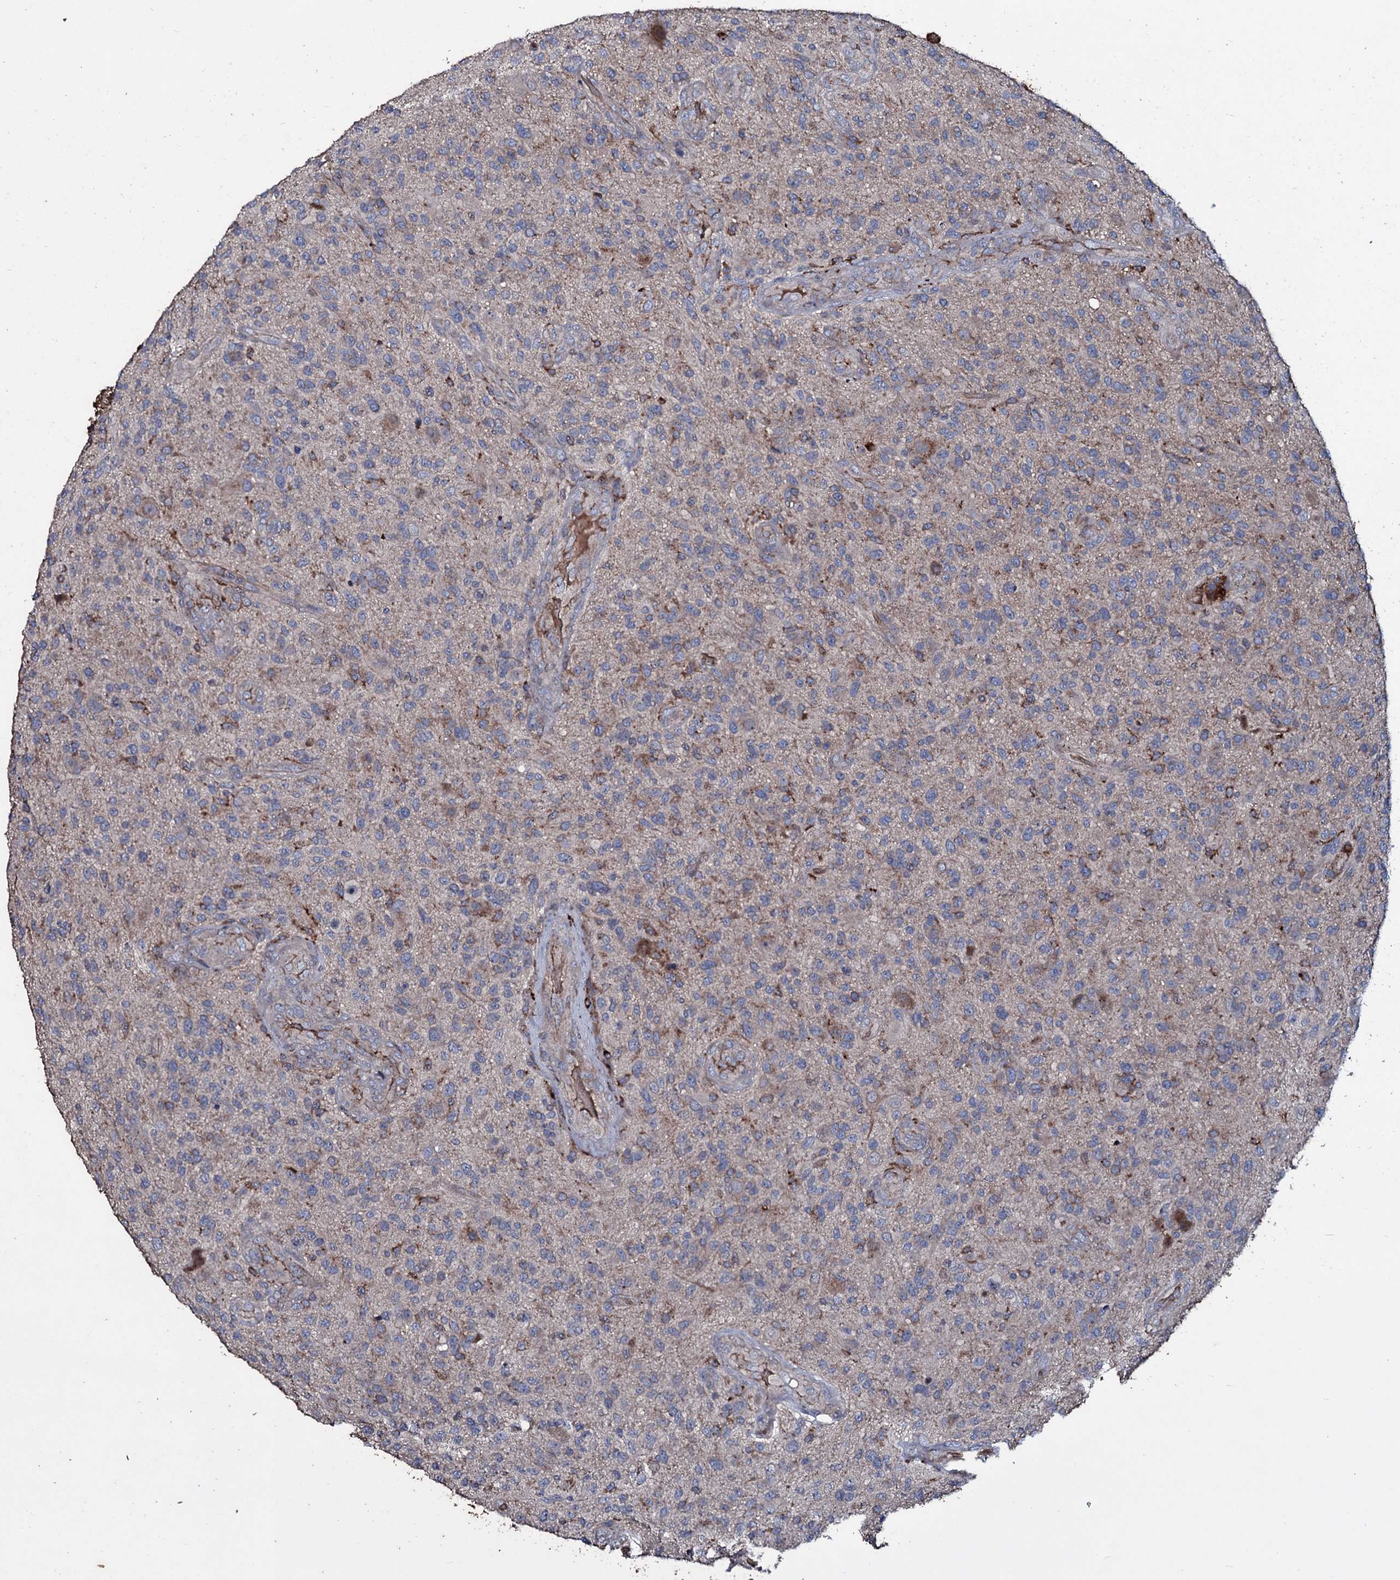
{"staining": {"intensity": "negative", "quantity": "none", "location": "none"}, "tissue": "glioma", "cell_type": "Tumor cells", "image_type": "cancer", "snomed": [{"axis": "morphology", "description": "Glioma, malignant, High grade"}, {"axis": "topography", "description": "Brain"}], "caption": "An immunohistochemistry histopathology image of glioma is shown. There is no staining in tumor cells of glioma. The staining is performed using DAB (3,3'-diaminobenzidine) brown chromogen with nuclei counter-stained in using hematoxylin.", "gene": "ZSWIM8", "patient": {"sex": "male", "age": 47}}